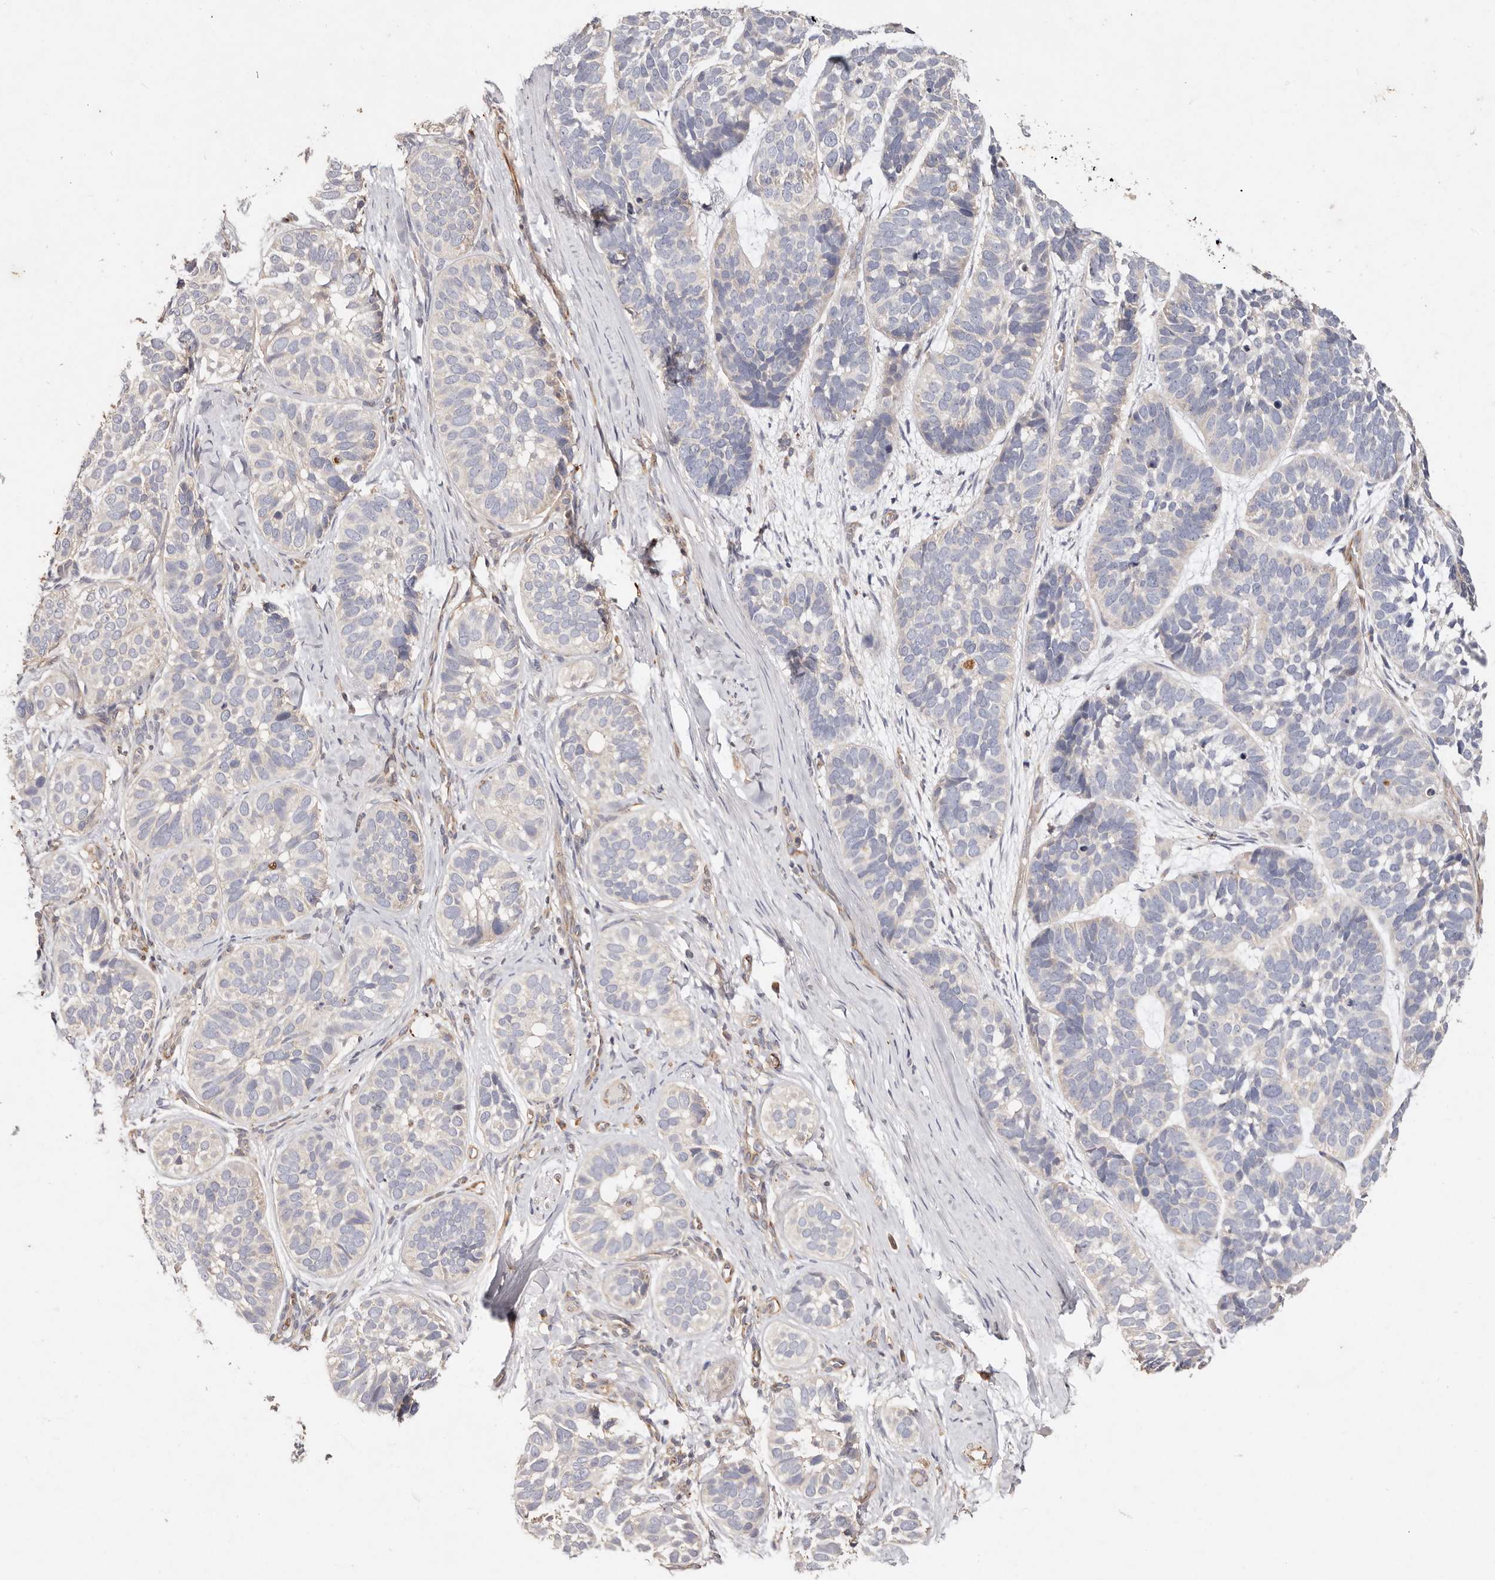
{"staining": {"intensity": "negative", "quantity": "none", "location": "none"}, "tissue": "skin cancer", "cell_type": "Tumor cells", "image_type": "cancer", "snomed": [{"axis": "morphology", "description": "Basal cell carcinoma"}, {"axis": "topography", "description": "Skin"}], "caption": "Skin cancer stained for a protein using immunohistochemistry displays no expression tumor cells.", "gene": "THBS3", "patient": {"sex": "male", "age": 62}}